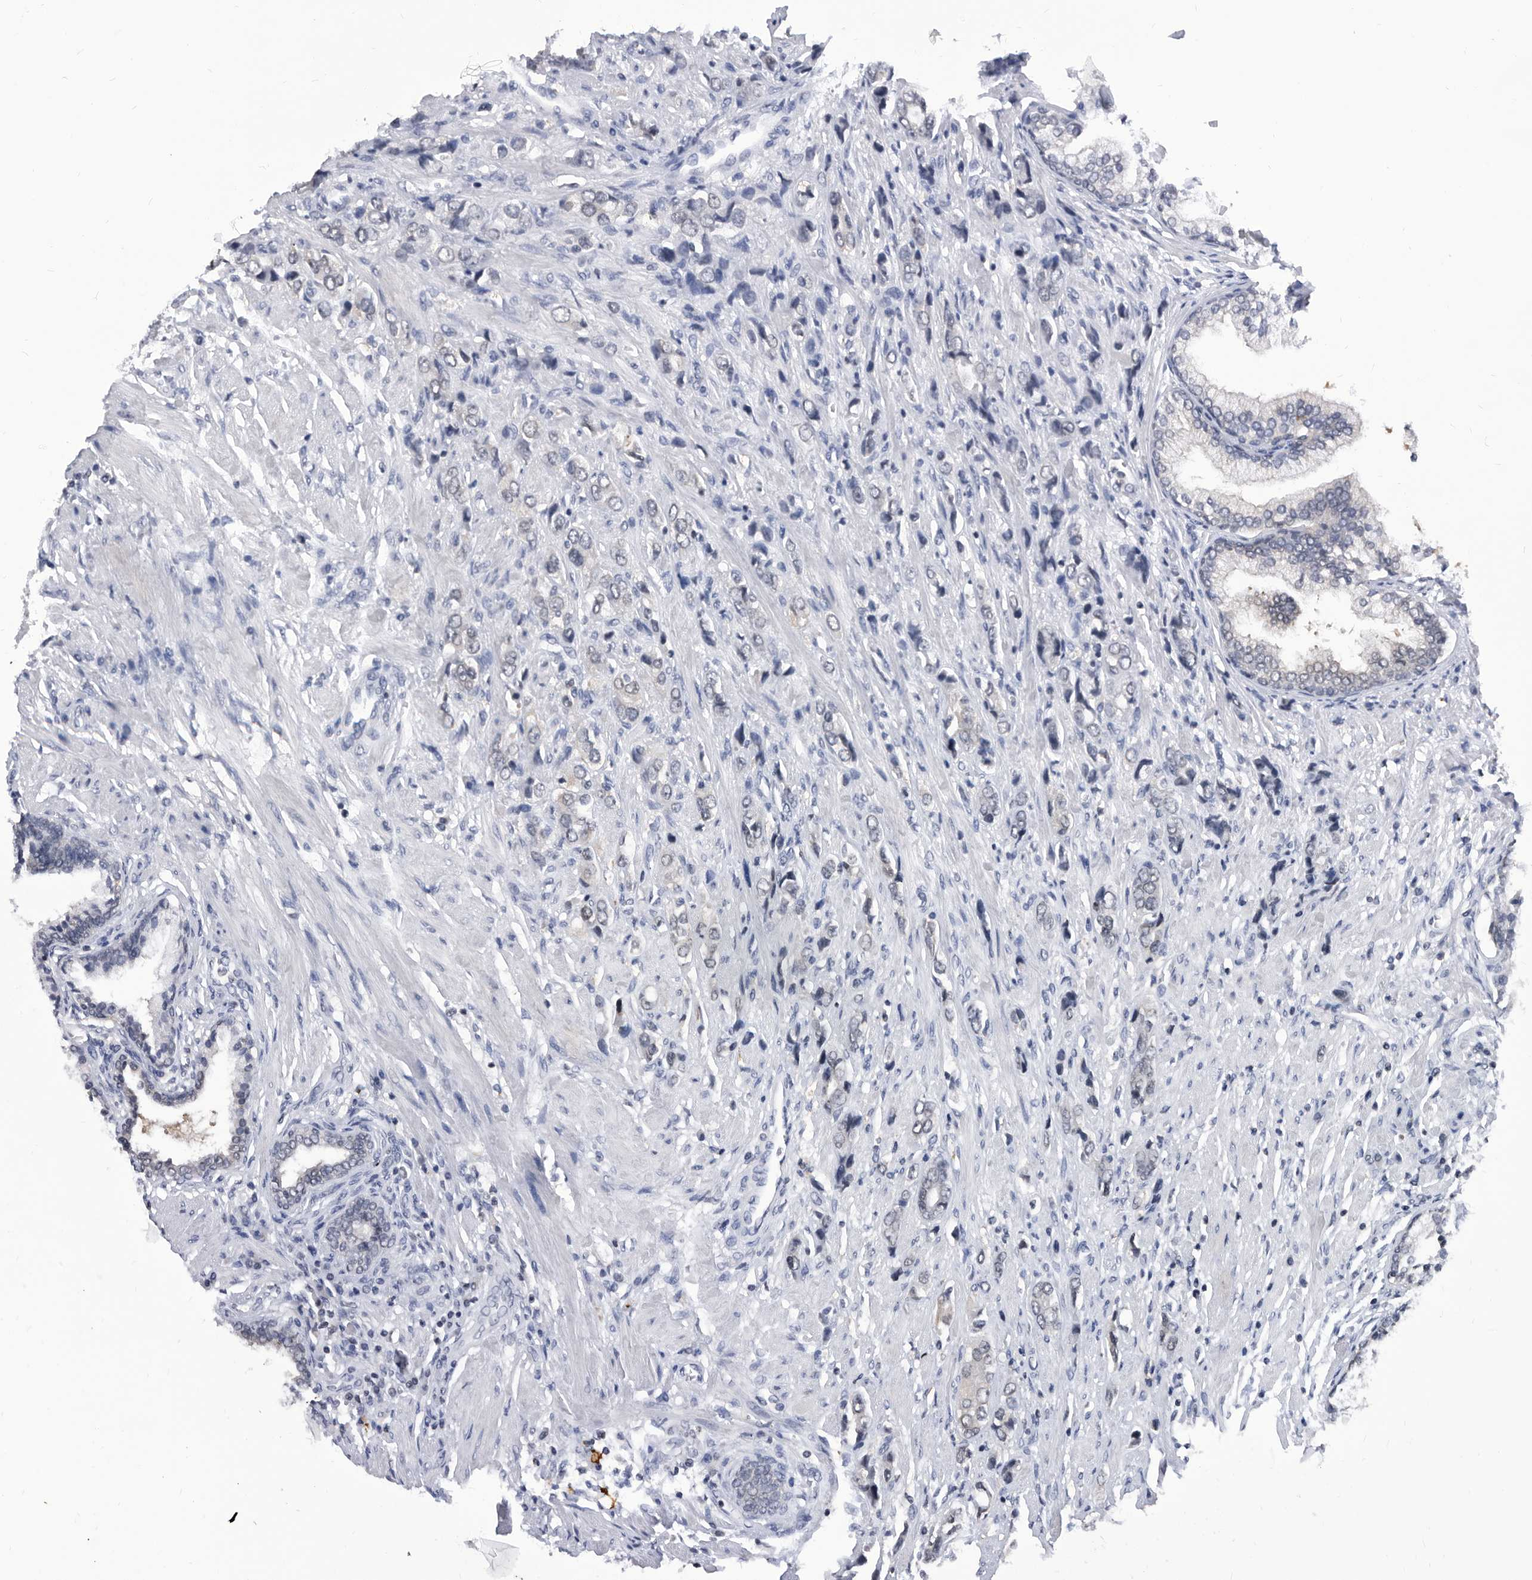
{"staining": {"intensity": "weak", "quantity": "<25%", "location": "nuclear"}, "tissue": "prostate cancer", "cell_type": "Tumor cells", "image_type": "cancer", "snomed": [{"axis": "morphology", "description": "Adenocarcinoma, High grade"}, {"axis": "topography", "description": "Prostate"}], "caption": "A photomicrograph of prostate cancer (high-grade adenocarcinoma) stained for a protein shows no brown staining in tumor cells.", "gene": "TSTD1", "patient": {"sex": "male", "age": 61}}